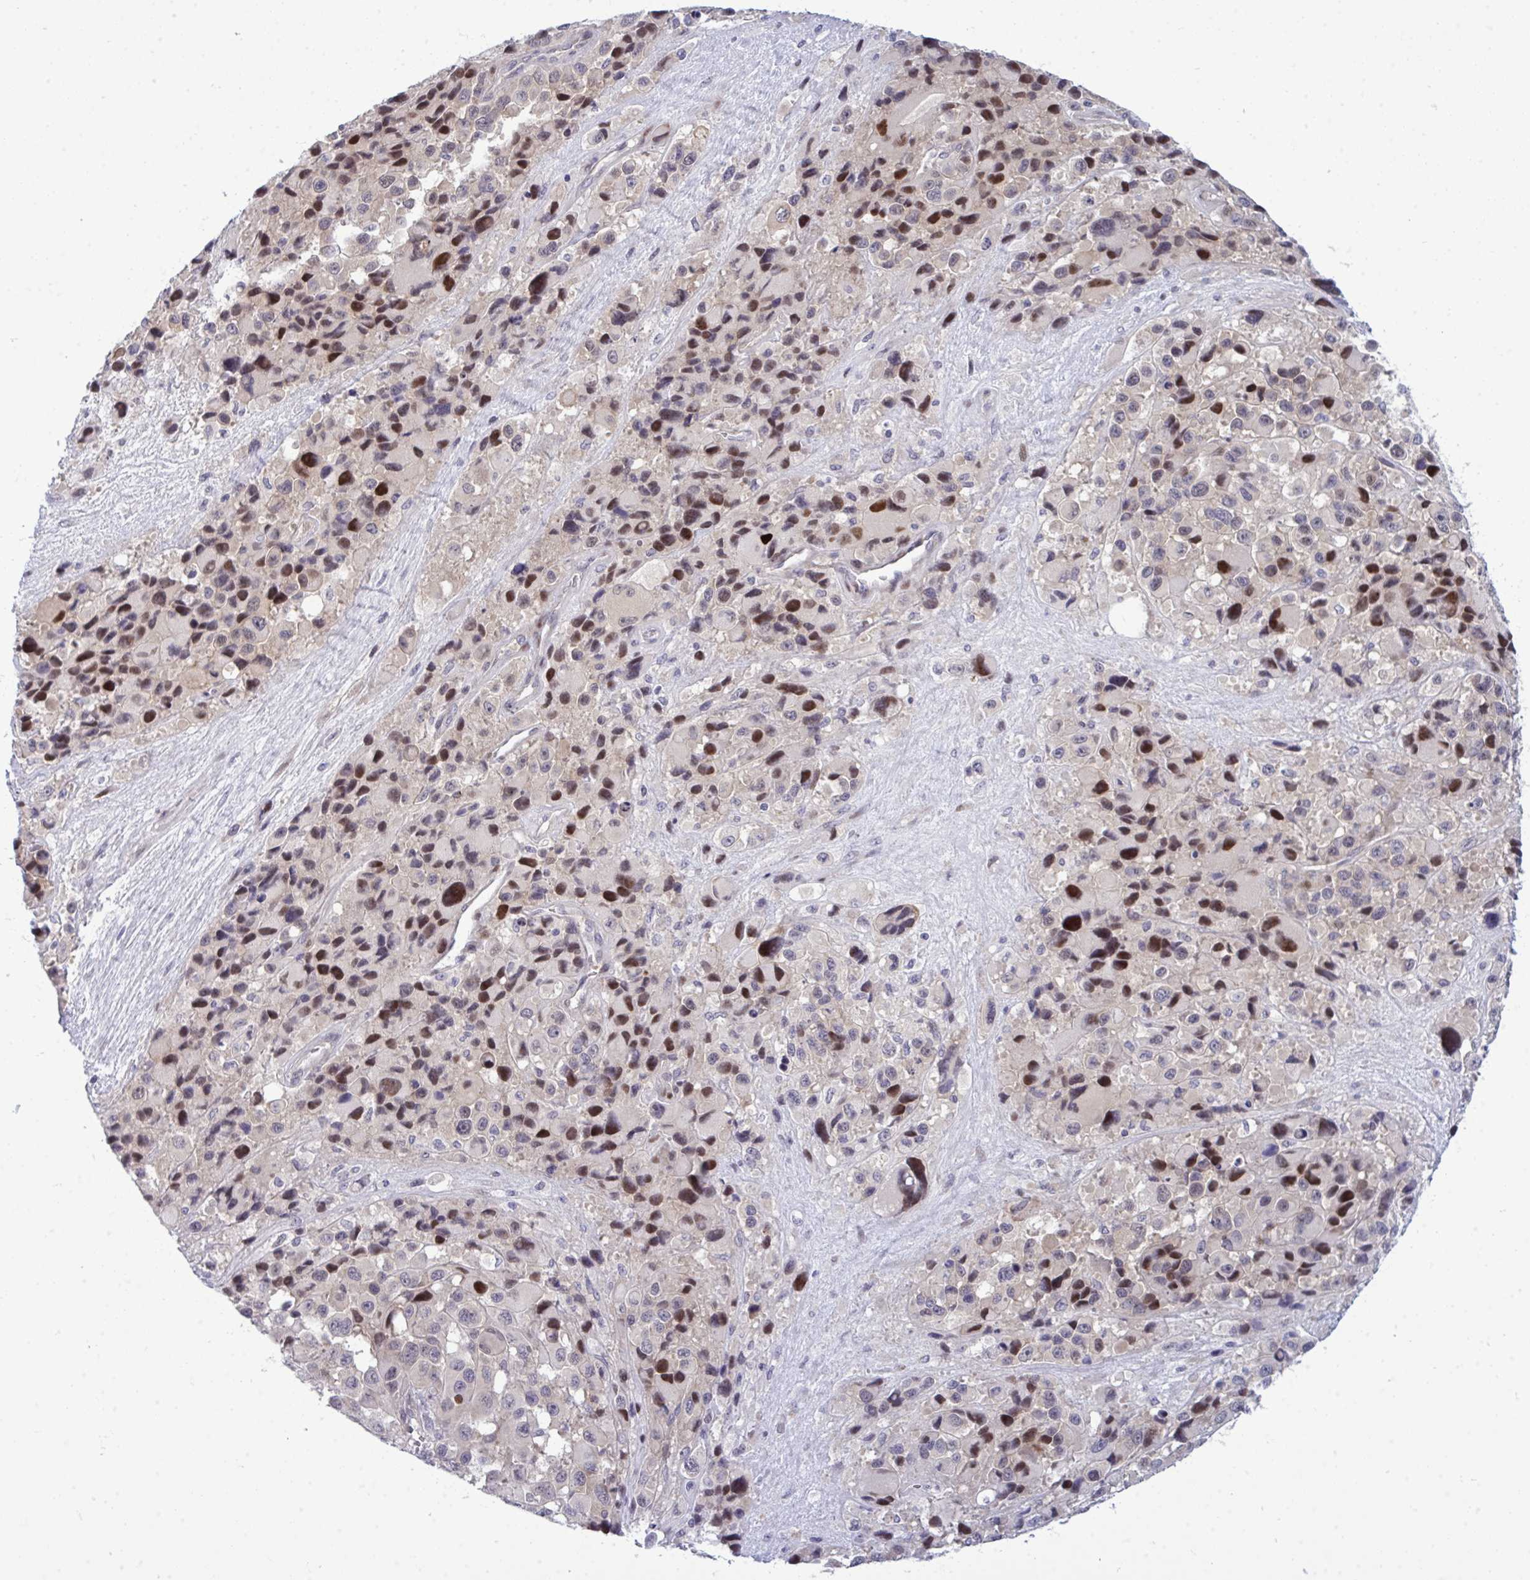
{"staining": {"intensity": "moderate", "quantity": "25%-75%", "location": "nuclear"}, "tissue": "melanoma", "cell_type": "Tumor cells", "image_type": "cancer", "snomed": [{"axis": "morphology", "description": "Malignant melanoma, Metastatic site"}, {"axis": "topography", "description": "Lymph node"}], "caption": "This photomicrograph exhibits IHC staining of malignant melanoma (metastatic site), with medium moderate nuclear staining in about 25%-75% of tumor cells.", "gene": "TAB1", "patient": {"sex": "female", "age": 65}}